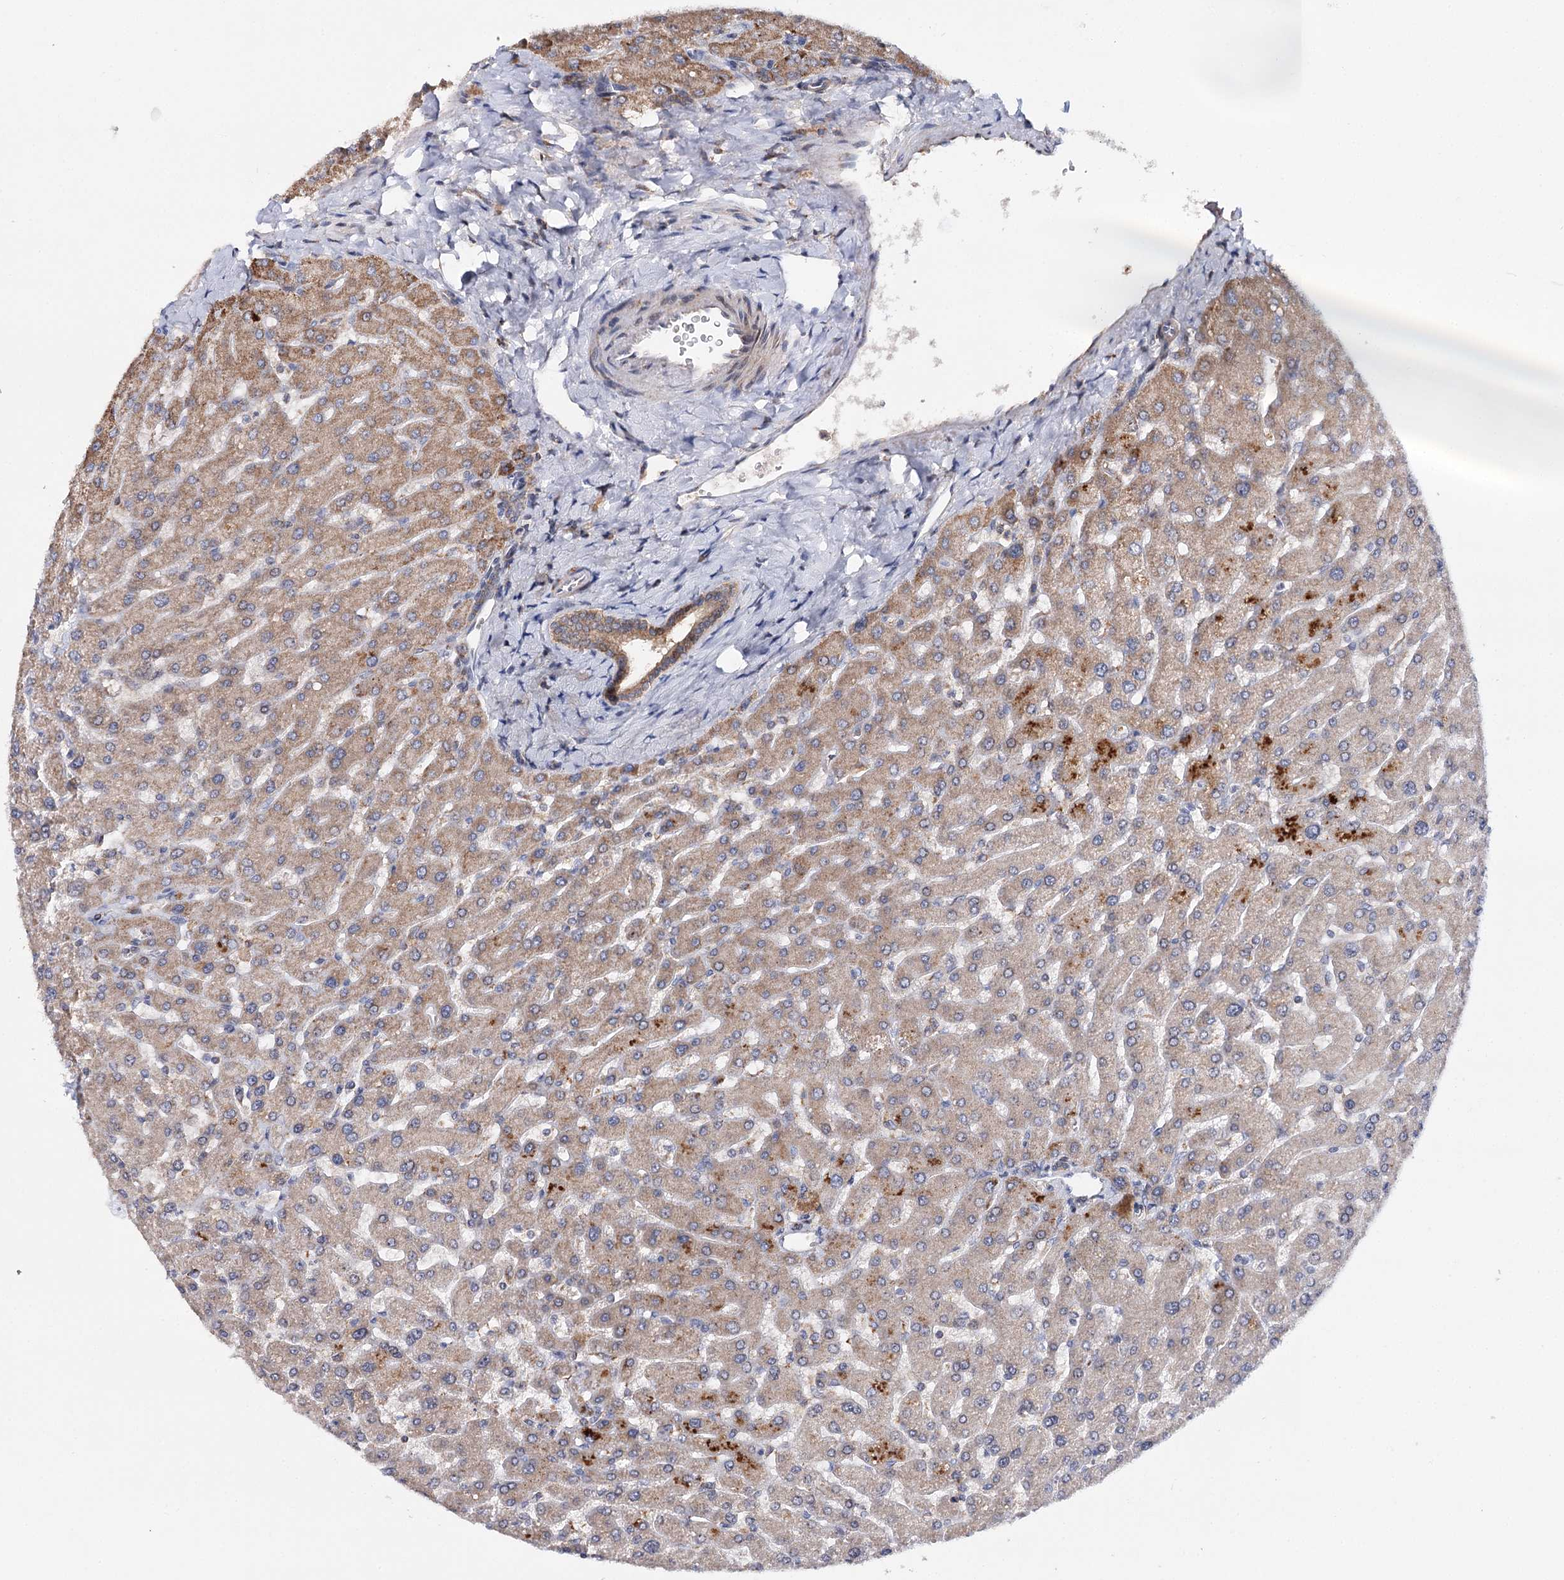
{"staining": {"intensity": "moderate", "quantity": ">75%", "location": "cytoplasmic/membranous"}, "tissue": "liver", "cell_type": "Cholangiocytes", "image_type": "normal", "snomed": [{"axis": "morphology", "description": "Normal tissue, NOS"}, {"axis": "topography", "description": "Liver"}], "caption": "Brown immunohistochemical staining in benign human liver demonstrates moderate cytoplasmic/membranous staining in approximately >75% of cholangiocytes. Using DAB (brown) and hematoxylin (blue) stains, captured at high magnification using brightfield microscopy.", "gene": "CFAP46", "patient": {"sex": "male", "age": 55}}